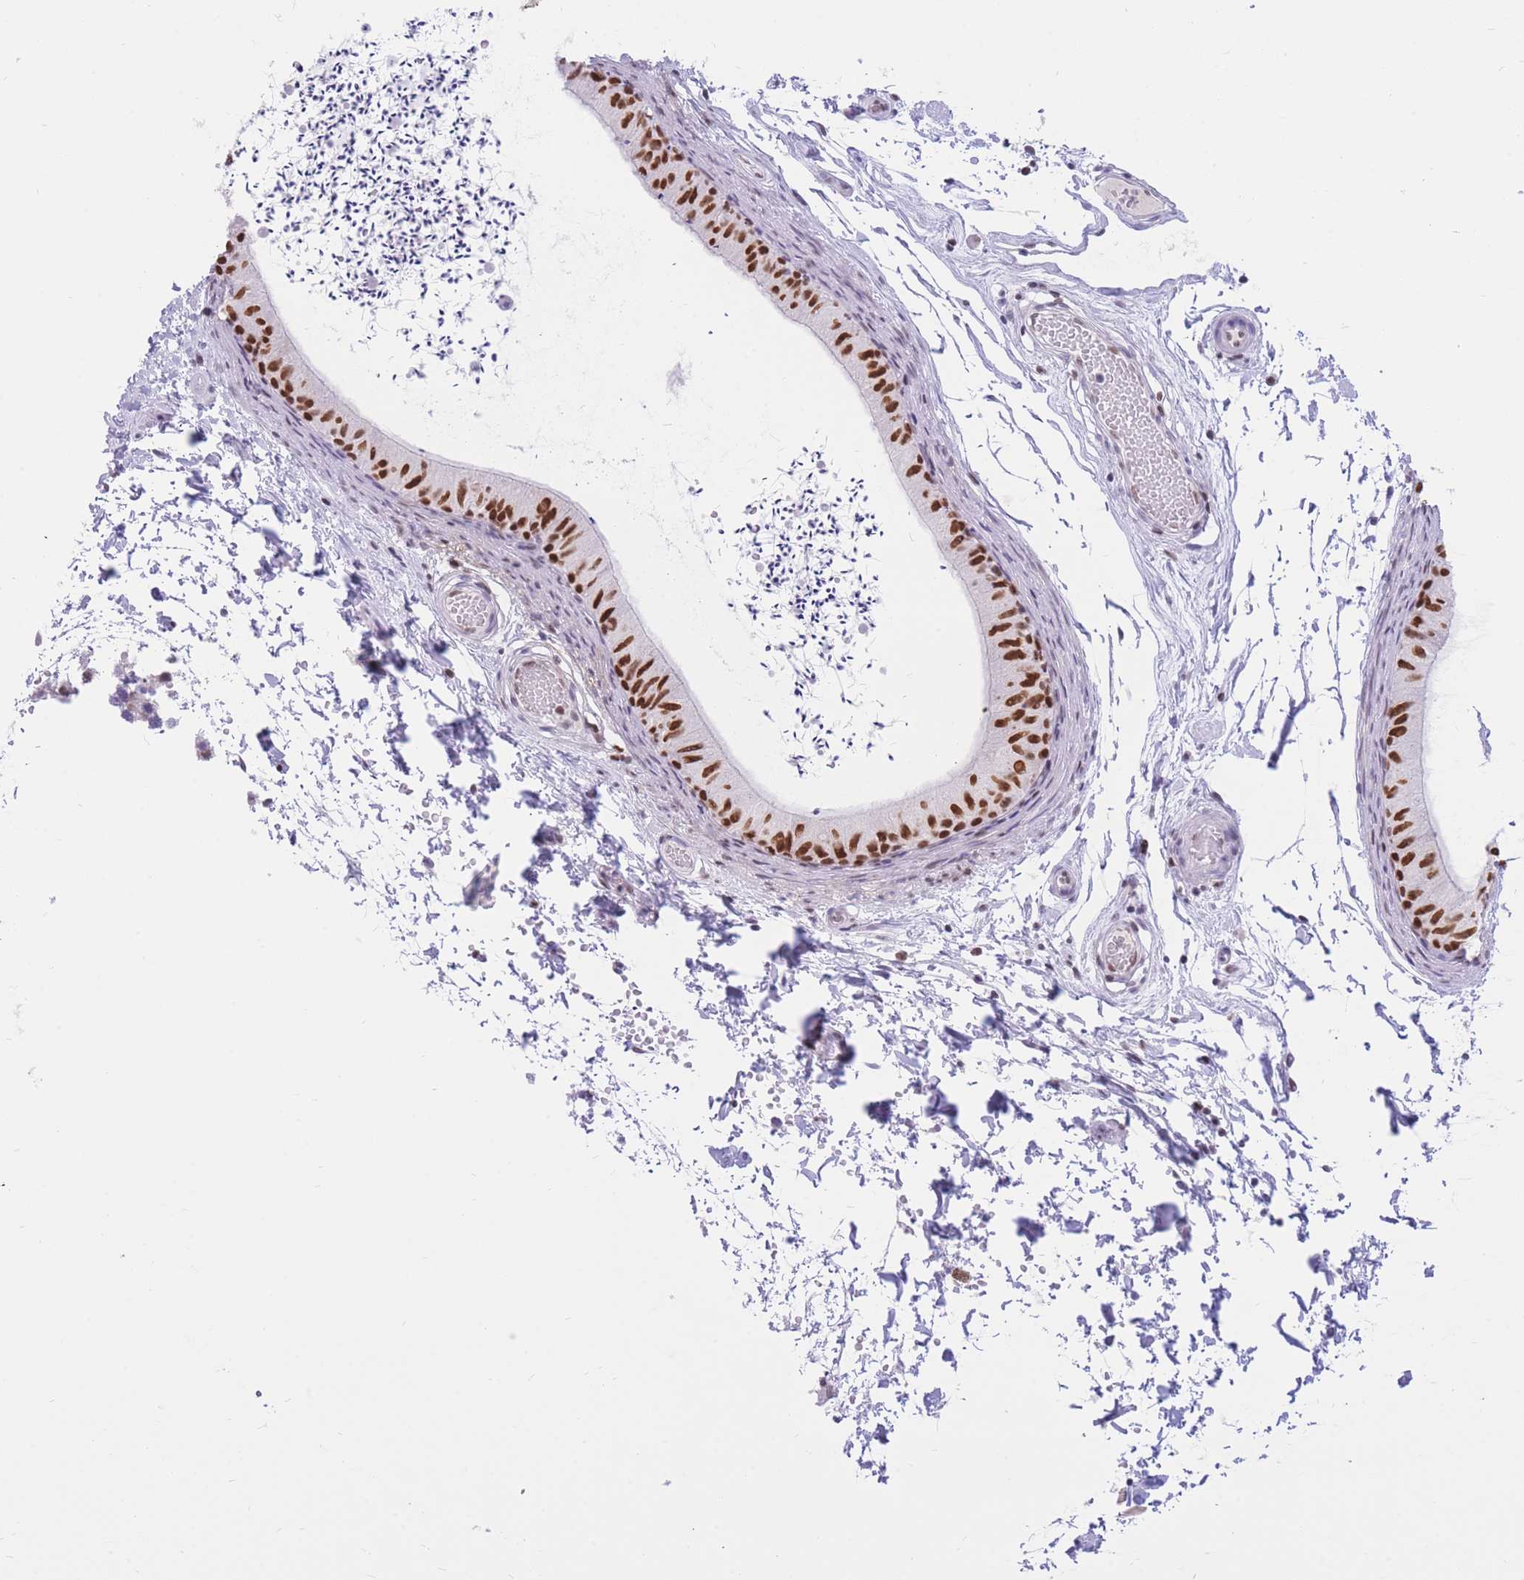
{"staining": {"intensity": "strong", "quantity": ">75%", "location": "nuclear"}, "tissue": "epididymis", "cell_type": "Glandular cells", "image_type": "normal", "snomed": [{"axis": "morphology", "description": "Normal tissue, NOS"}, {"axis": "topography", "description": "Epididymis"}], "caption": "Epididymis stained with DAB immunohistochemistry displays high levels of strong nuclear staining in about >75% of glandular cells. (brown staining indicates protein expression, while blue staining denotes nuclei).", "gene": "HMGN1", "patient": {"sex": "male", "age": 50}}